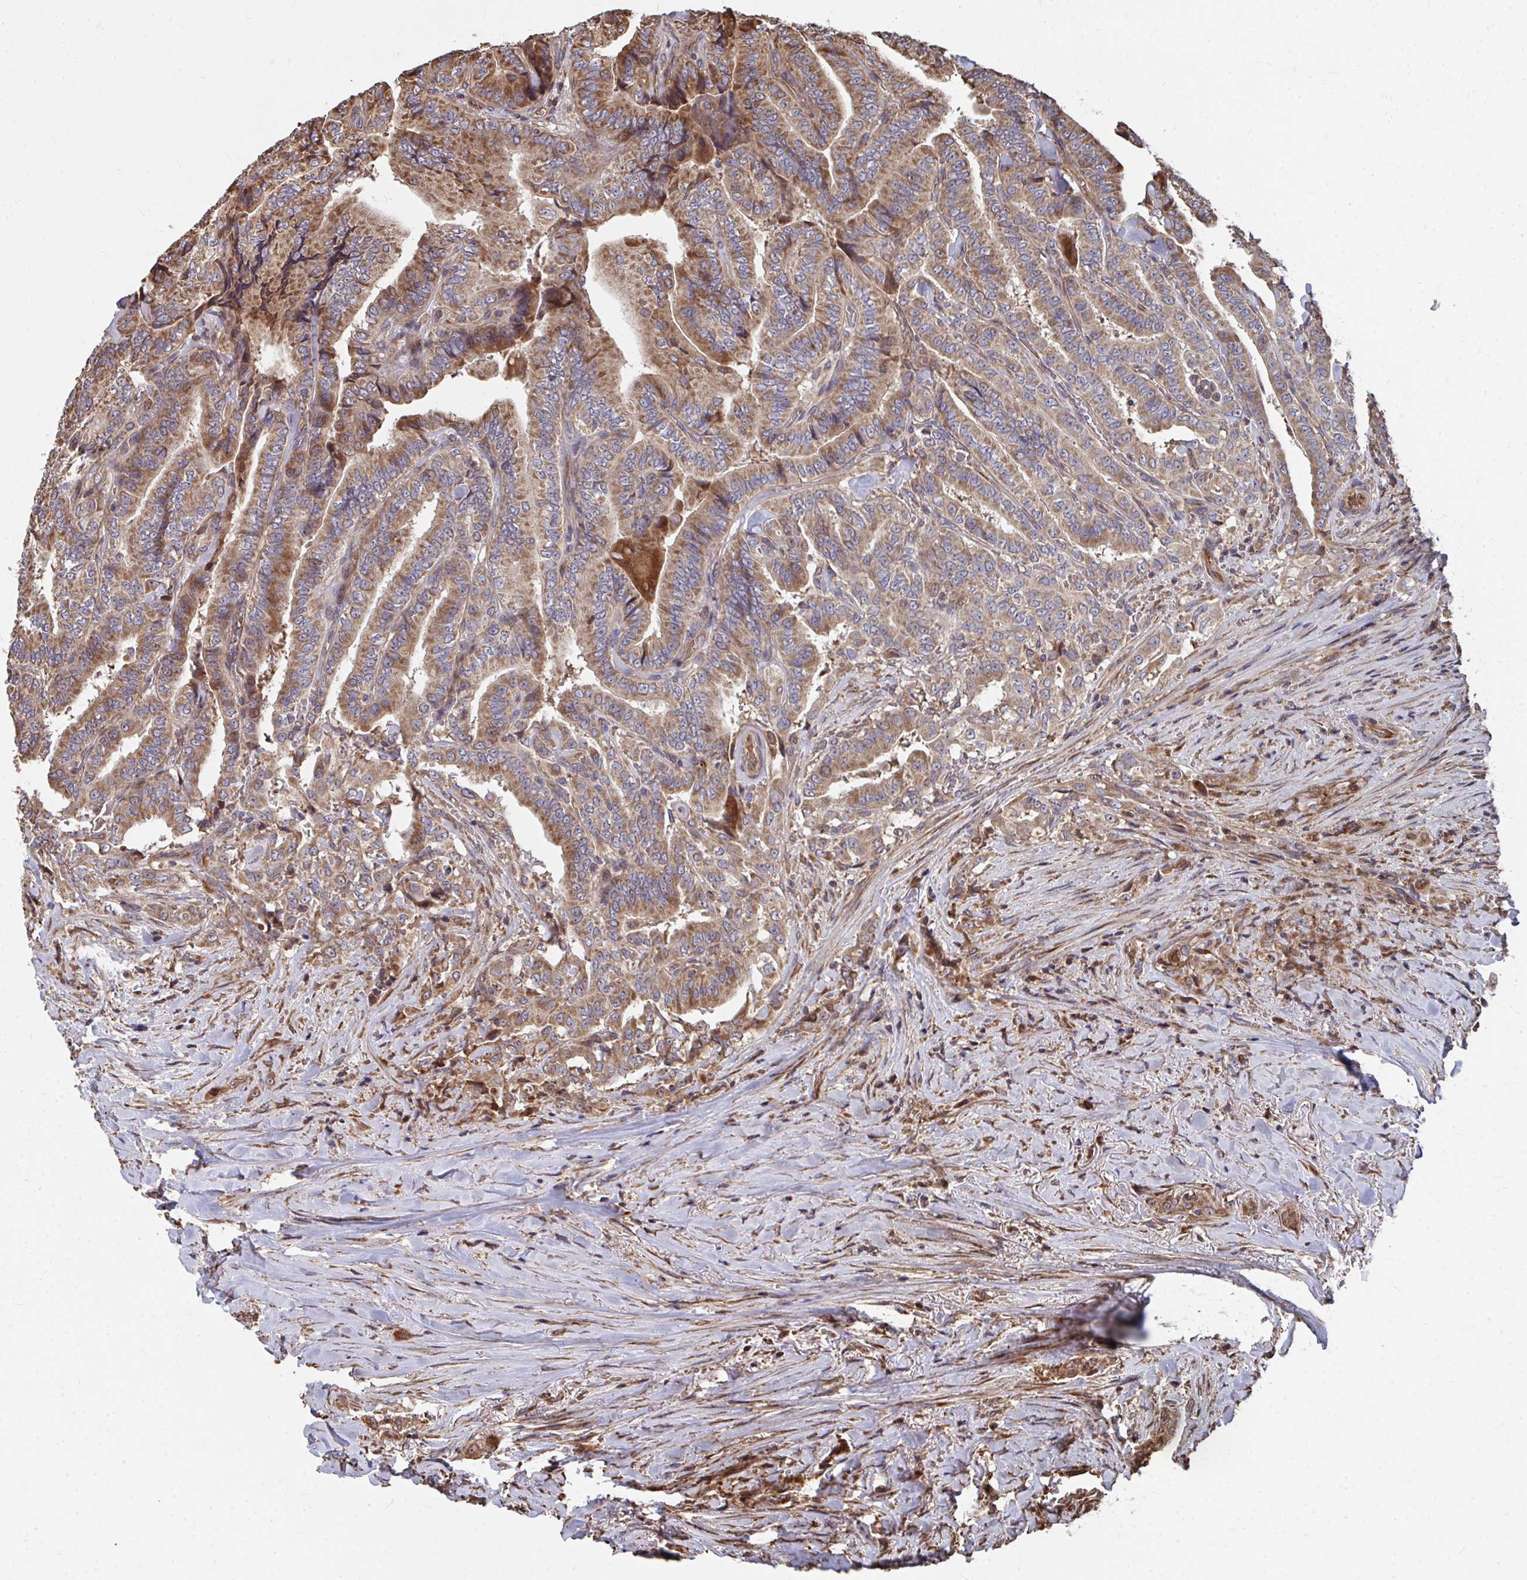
{"staining": {"intensity": "moderate", "quantity": ">75%", "location": "cytoplasmic/membranous"}, "tissue": "thyroid cancer", "cell_type": "Tumor cells", "image_type": "cancer", "snomed": [{"axis": "morphology", "description": "Papillary adenocarcinoma, NOS"}, {"axis": "topography", "description": "Thyroid gland"}], "caption": "High-power microscopy captured an immunohistochemistry (IHC) photomicrograph of thyroid cancer, revealing moderate cytoplasmic/membranous expression in approximately >75% of tumor cells.", "gene": "FAM89A", "patient": {"sex": "male", "age": 61}}